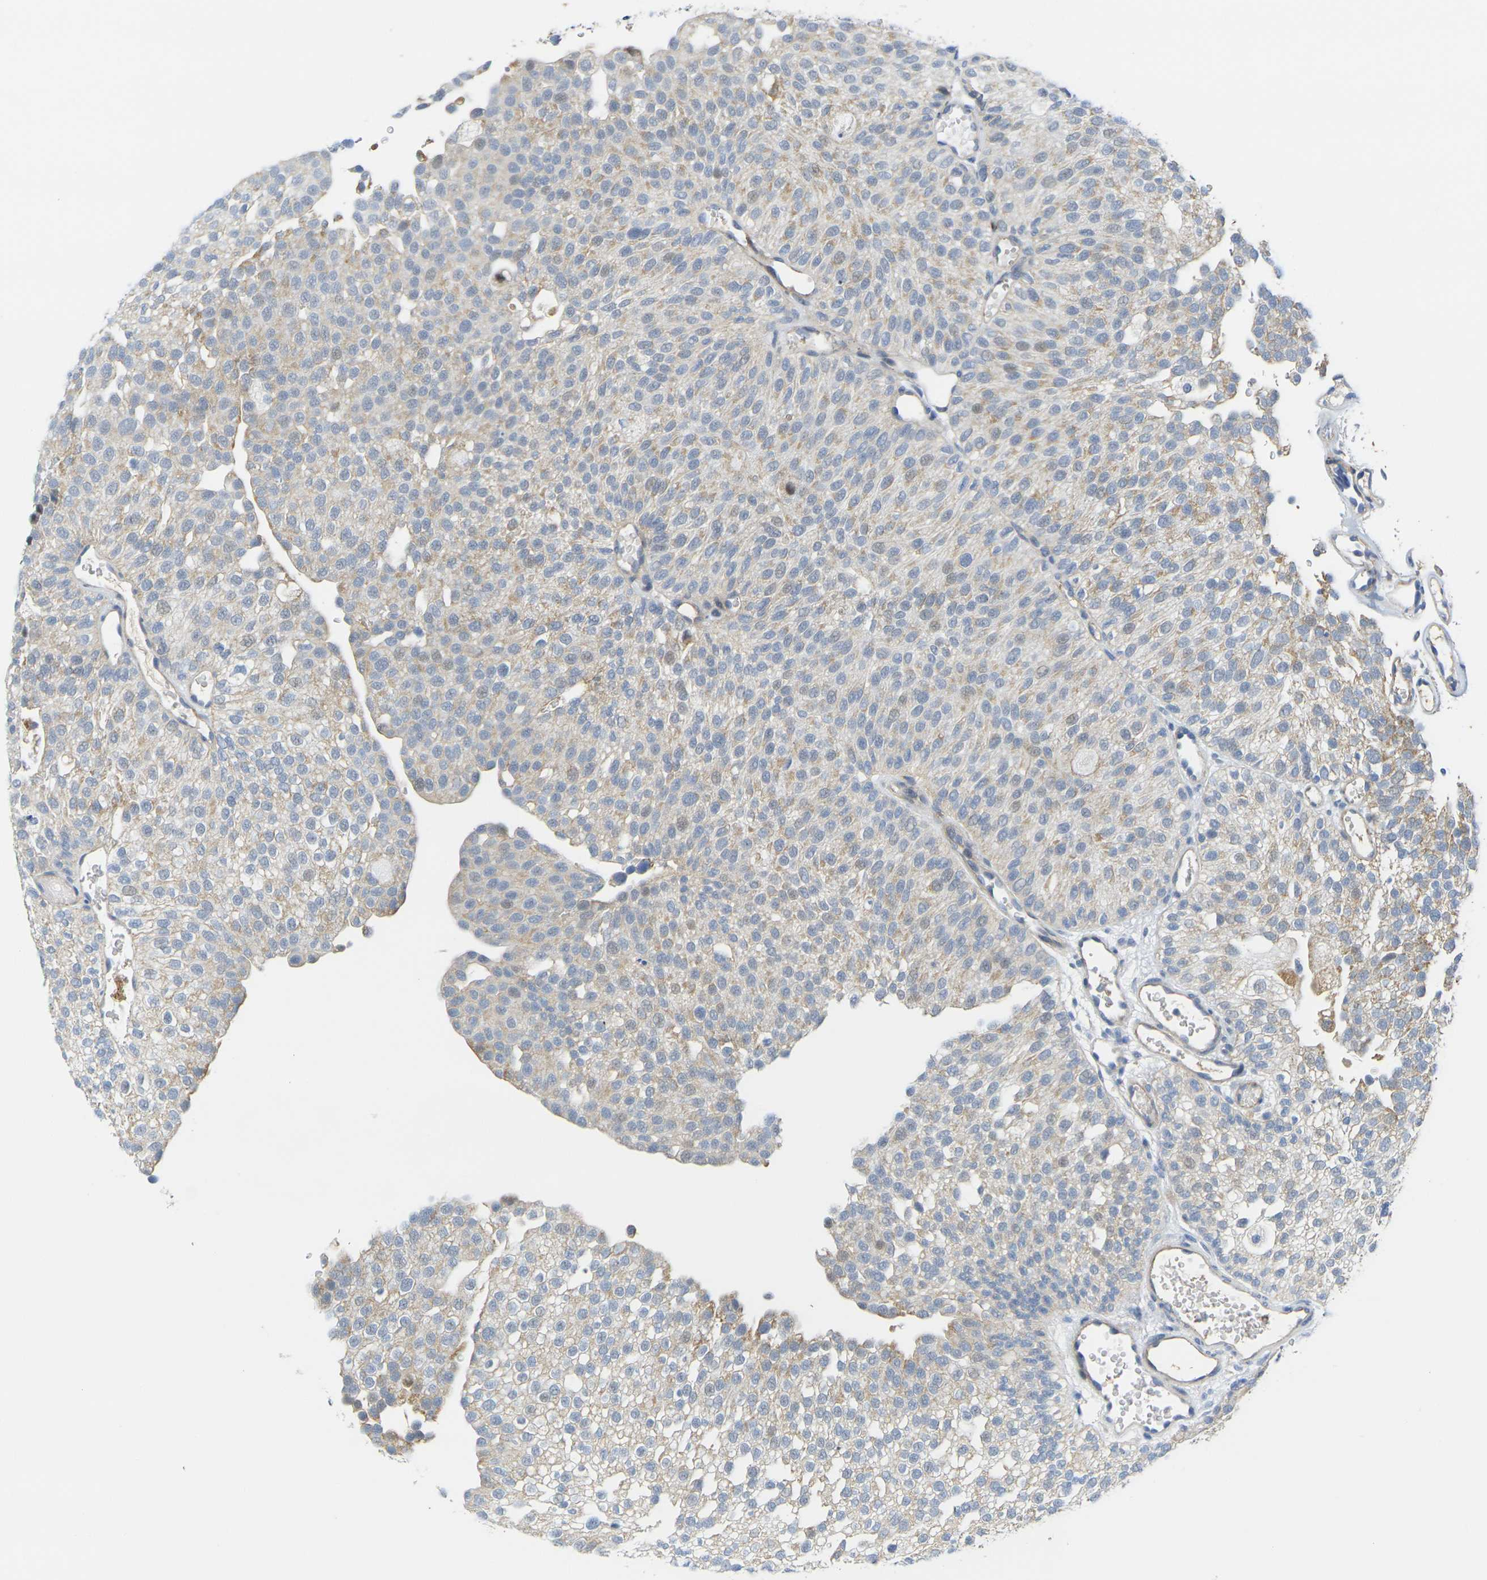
{"staining": {"intensity": "weak", "quantity": "25%-75%", "location": "cytoplasmic/membranous"}, "tissue": "urothelial cancer", "cell_type": "Tumor cells", "image_type": "cancer", "snomed": [{"axis": "morphology", "description": "Urothelial carcinoma, Low grade"}, {"axis": "topography", "description": "Urinary bladder"}], "caption": "The photomicrograph displays staining of urothelial cancer, revealing weak cytoplasmic/membranous protein positivity (brown color) within tumor cells.", "gene": "OTOF", "patient": {"sex": "male", "age": 78}}